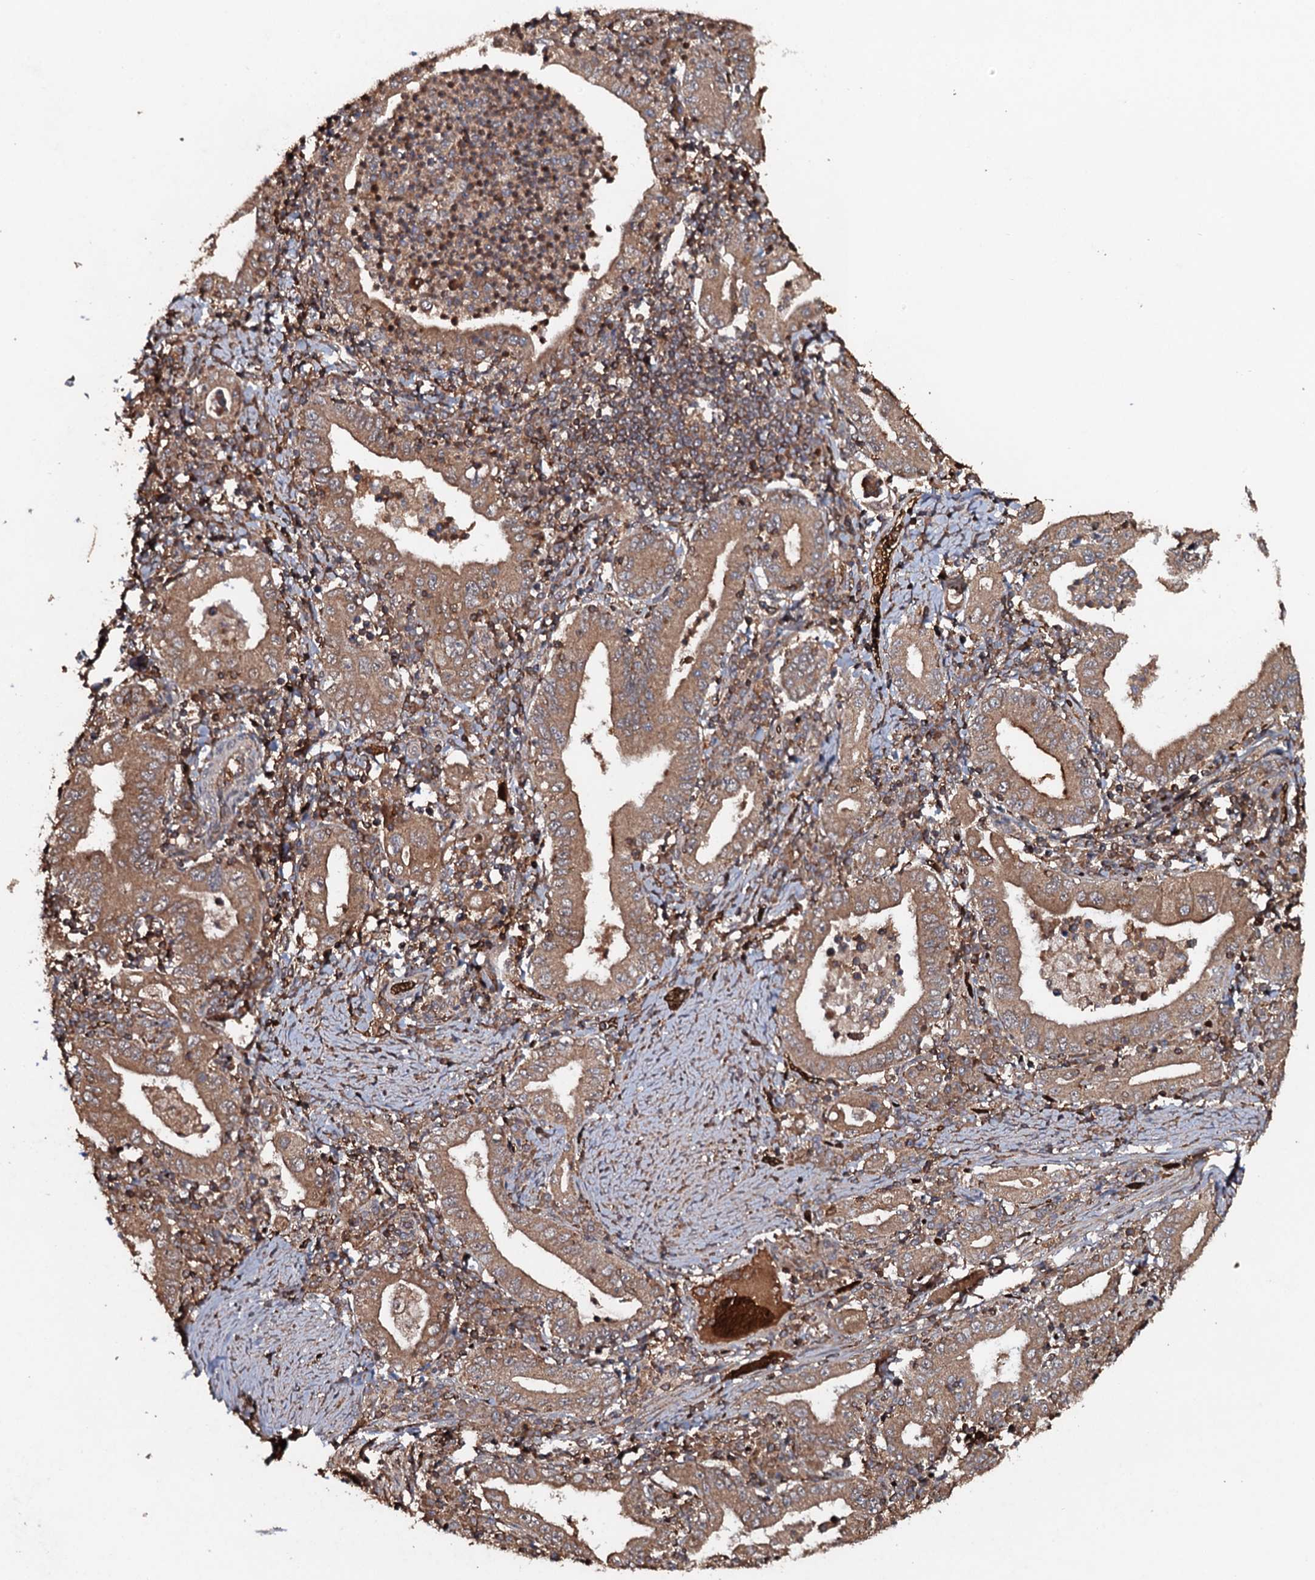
{"staining": {"intensity": "moderate", "quantity": ">75%", "location": "cytoplasmic/membranous"}, "tissue": "stomach cancer", "cell_type": "Tumor cells", "image_type": "cancer", "snomed": [{"axis": "morphology", "description": "Normal tissue, NOS"}, {"axis": "morphology", "description": "Adenocarcinoma, NOS"}, {"axis": "topography", "description": "Esophagus"}, {"axis": "topography", "description": "Stomach, upper"}, {"axis": "topography", "description": "Peripheral nerve tissue"}], "caption": "High-magnification brightfield microscopy of stomach cancer stained with DAB (3,3'-diaminobenzidine) (brown) and counterstained with hematoxylin (blue). tumor cells exhibit moderate cytoplasmic/membranous expression is present in approximately>75% of cells. The protein of interest is shown in brown color, while the nuclei are stained blue.", "gene": "ADGRG3", "patient": {"sex": "male", "age": 62}}